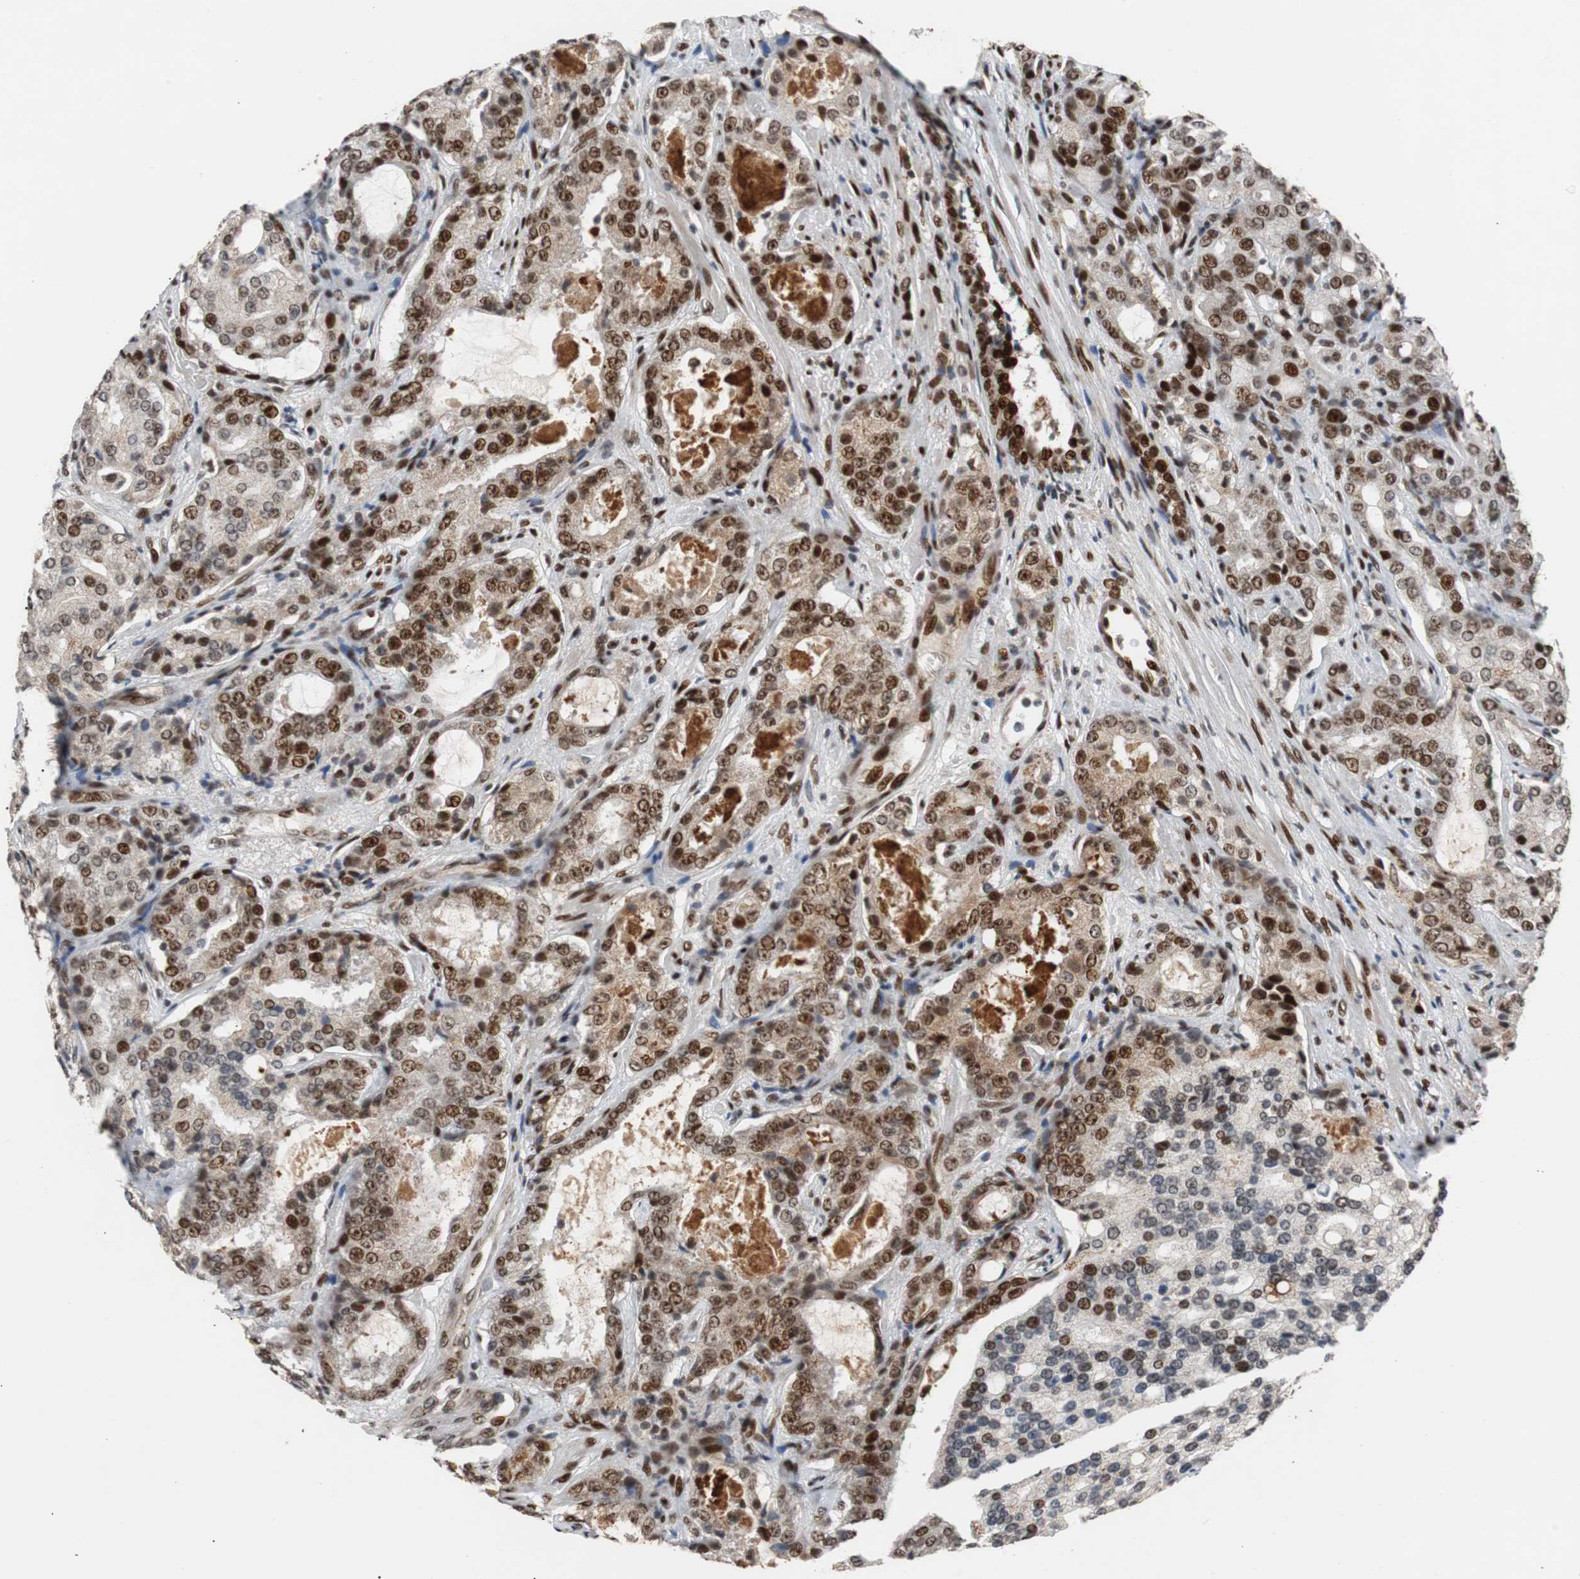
{"staining": {"intensity": "strong", "quantity": ">75%", "location": "nuclear"}, "tissue": "prostate cancer", "cell_type": "Tumor cells", "image_type": "cancer", "snomed": [{"axis": "morphology", "description": "Adenocarcinoma, High grade"}, {"axis": "topography", "description": "Prostate"}], "caption": "Immunohistochemistry of human prostate cancer (high-grade adenocarcinoma) displays high levels of strong nuclear staining in approximately >75% of tumor cells. (DAB IHC with brightfield microscopy, high magnification).", "gene": "NBL1", "patient": {"sex": "male", "age": 72}}